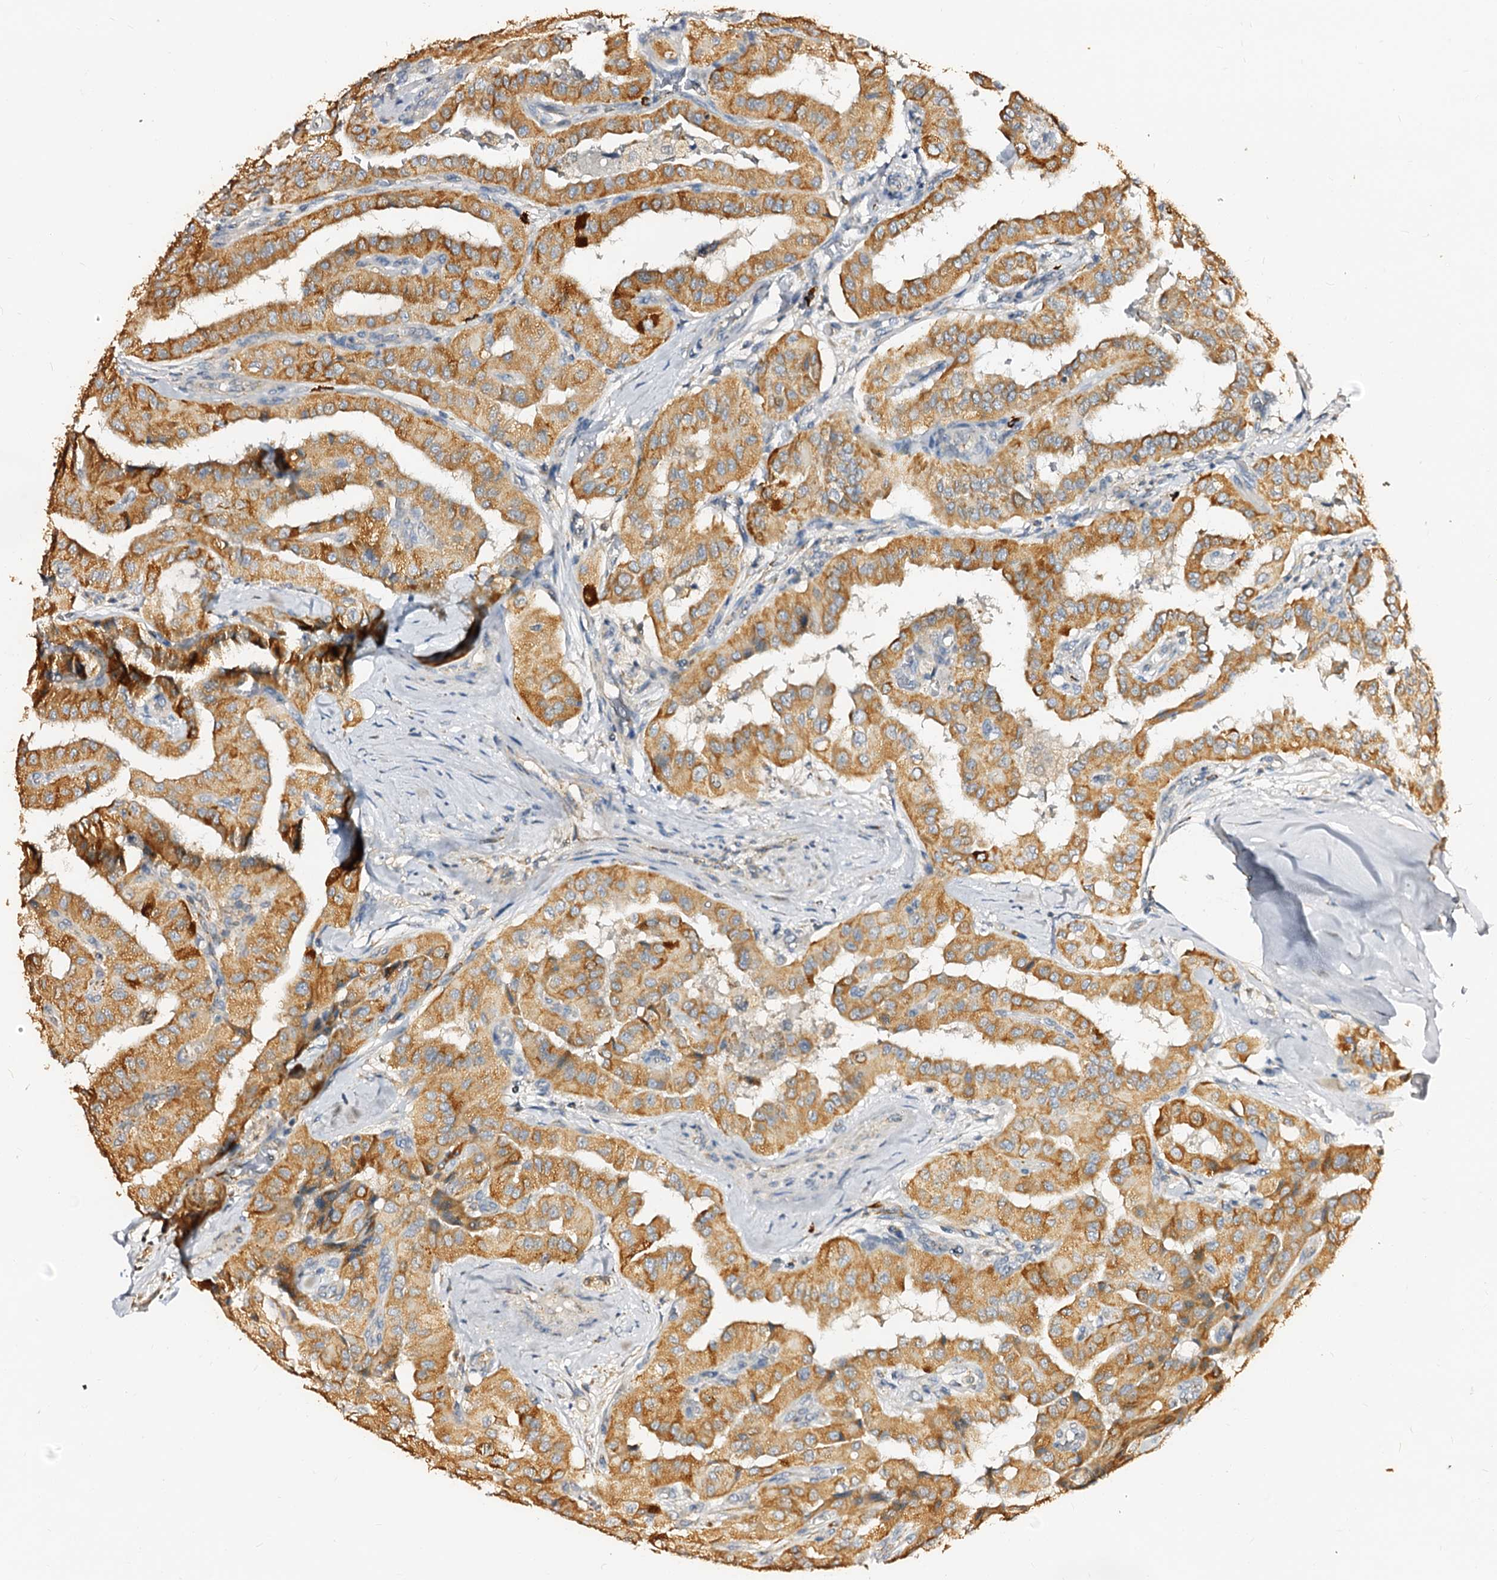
{"staining": {"intensity": "strong", "quantity": ">75%", "location": "cytoplasmic/membranous"}, "tissue": "thyroid cancer", "cell_type": "Tumor cells", "image_type": "cancer", "snomed": [{"axis": "morphology", "description": "Papillary adenocarcinoma, NOS"}, {"axis": "topography", "description": "Thyroid gland"}], "caption": "A high amount of strong cytoplasmic/membranous expression is appreciated in about >75% of tumor cells in thyroid cancer tissue. (Stains: DAB in brown, nuclei in blue, Microscopy: brightfield microscopy at high magnification).", "gene": "MAOB", "patient": {"sex": "female", "age": 59}}